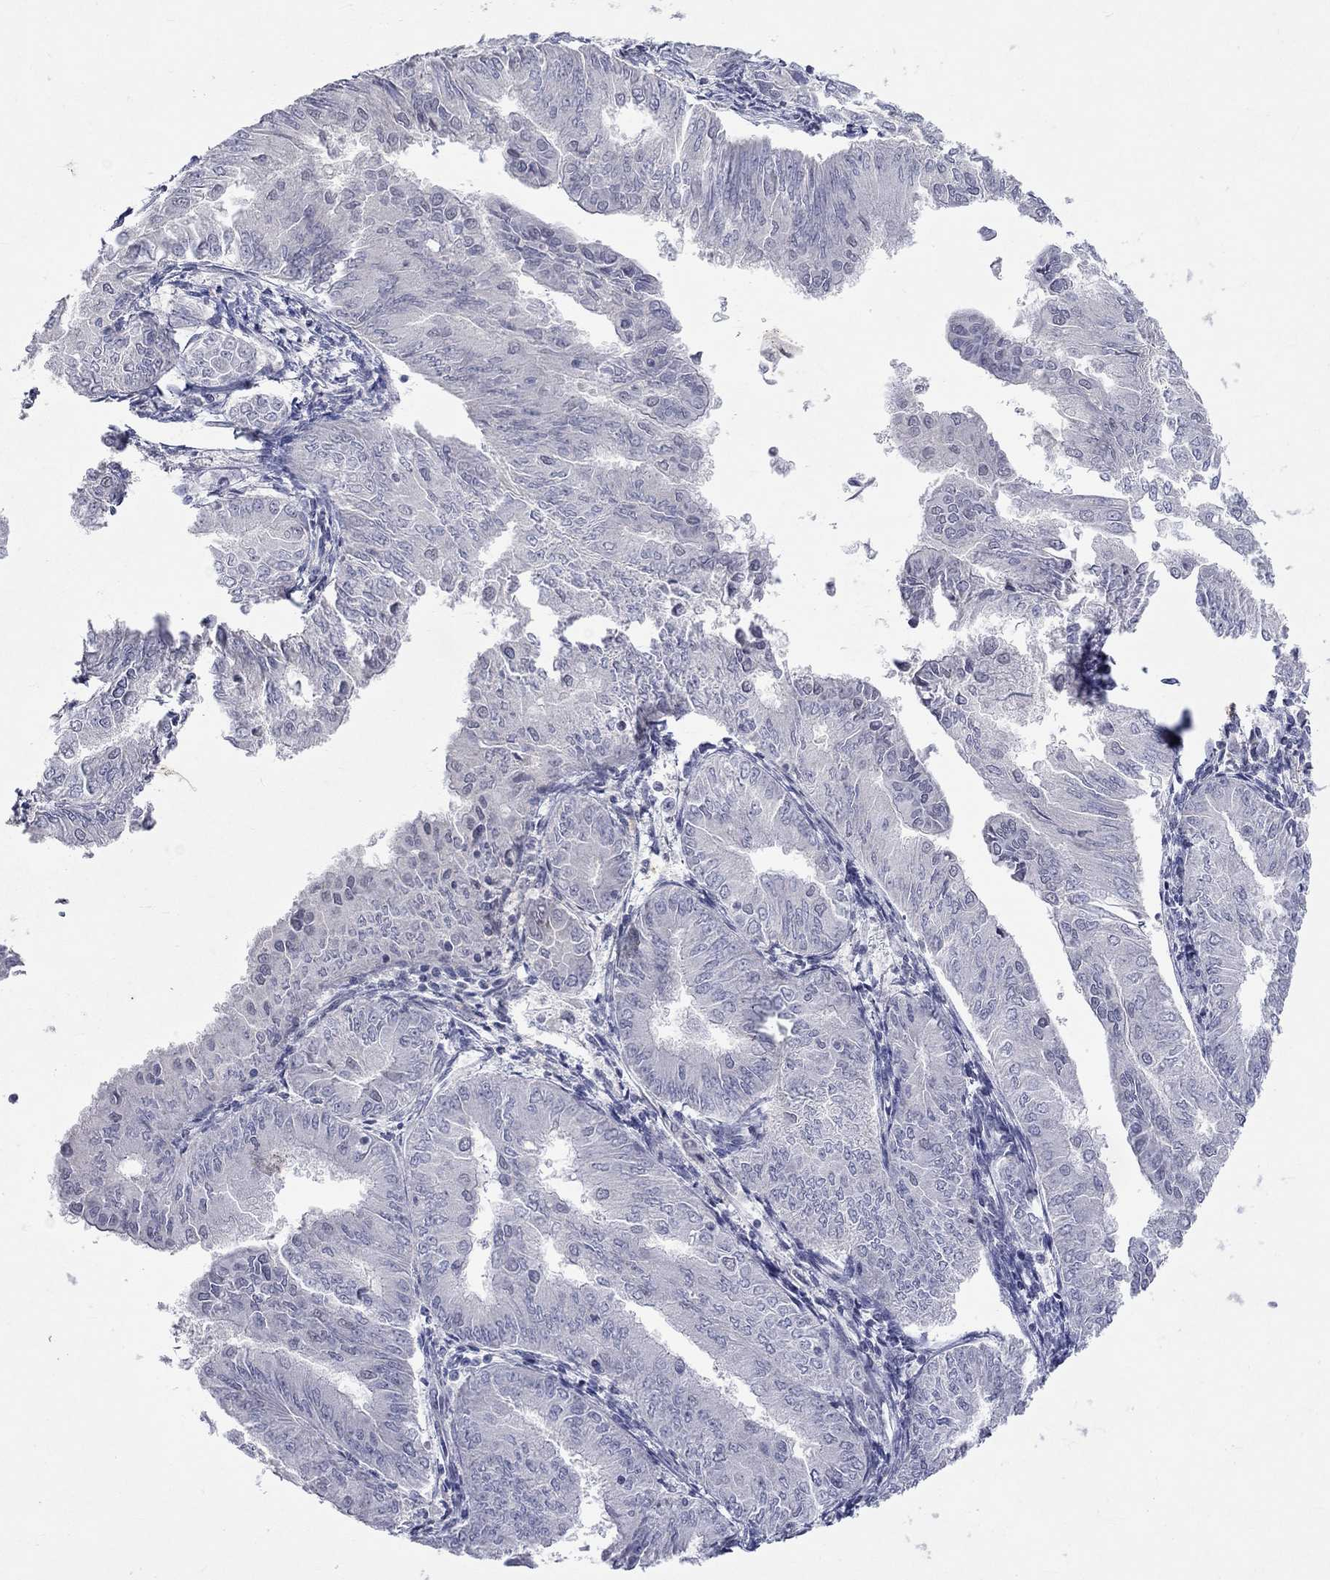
{"staining": {"intensity": "negative", "quantity": "none", "location": "none"}, "tissue": "endometrial cancer", "cell_type": "Tumor cells", "image_type": "cancer", "snomed": [{"axis": "morphology", "description": "Adenocarcinoma, NOS"}, {"axis": "topography", "description": "Endometrium"}], "caption": "Immunohistochemical staining of human endometrial cancer exhibits no significant staining in tumor cells.", "gene": "TMEM143", "patient": {"sex": "female", "age": 53}}